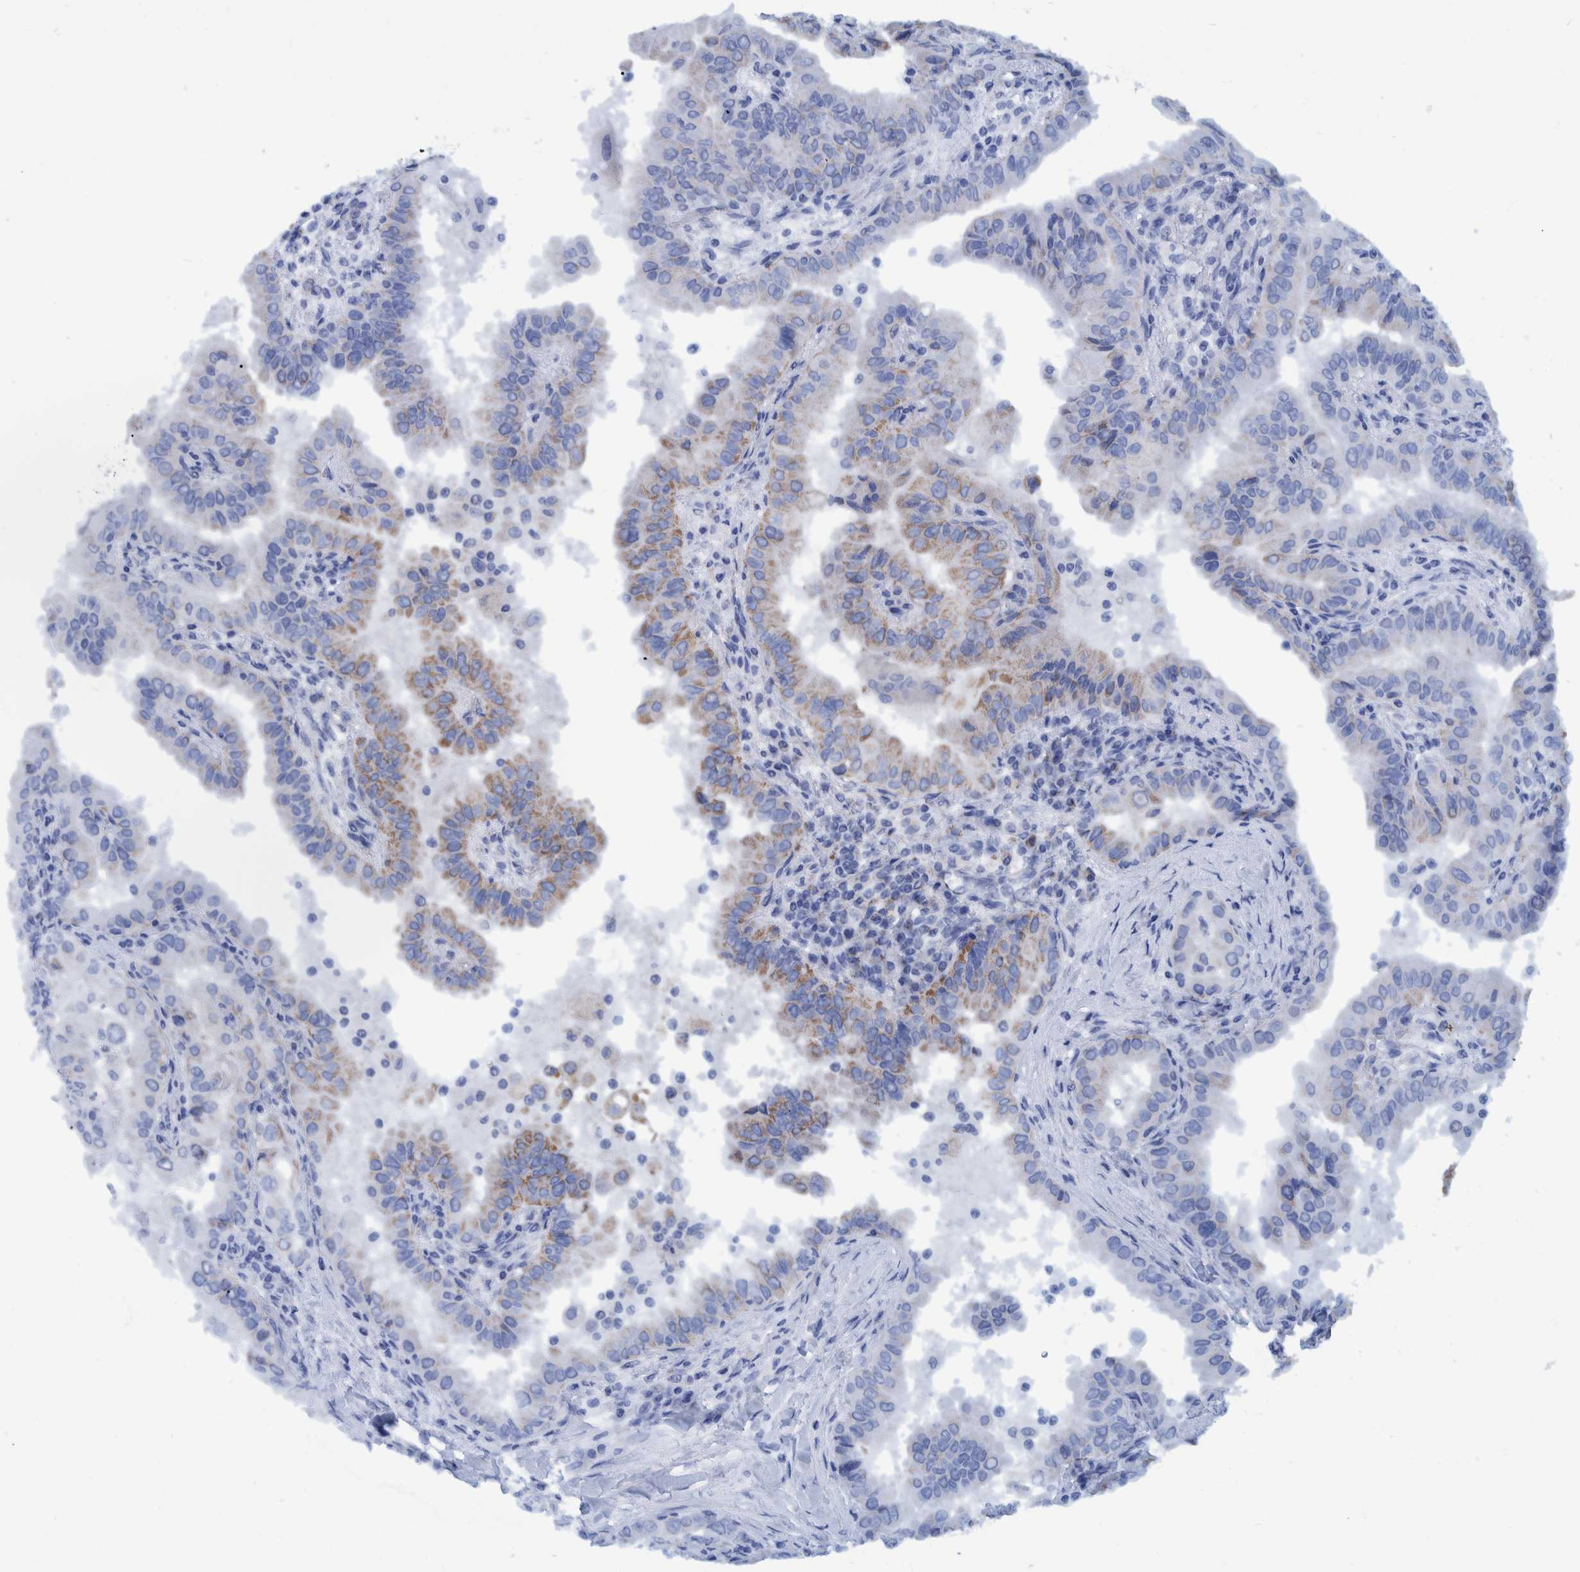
{"staining": {"intensity": "moderate", "quantity": "<25%", "location": "cytoplasmic/membranous"}, "tissue": "thyroid cancer", "cell_type": "Tumor cells", "image_type": "cancer", "snomed": [{"axis": "morphology", "description": "Papillary adenocarcinoma, NOS"}, {"axis": "topography", "description": "Thyroid gland"}], "caption": "Thyroid cancer (papillary adenocarcinoma) stained with a protein marker exhibits moderate staining in tumor cells.", "gene": "BZW2", "patient": {"sex": "male", "age": 33}}